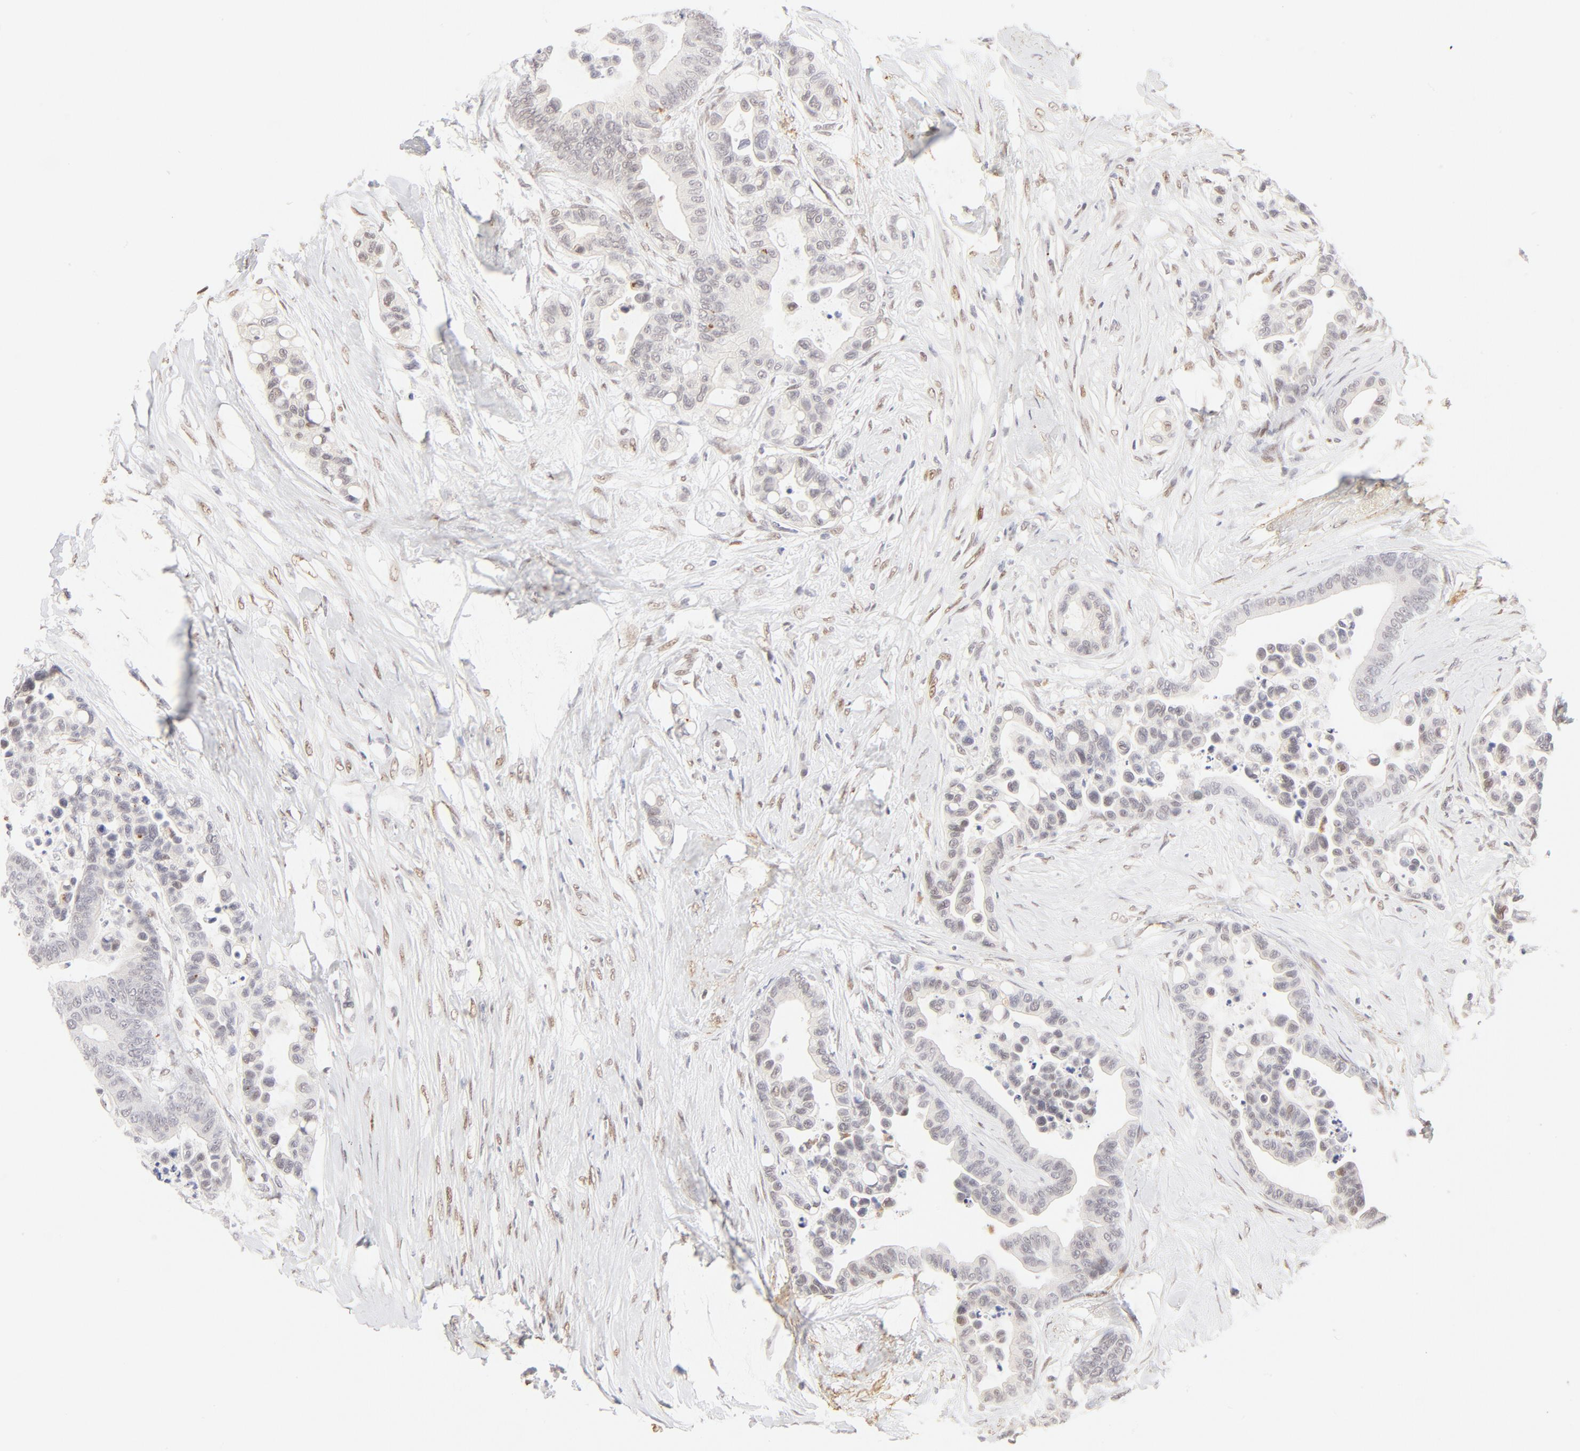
{"staining": {"intensity": "weak", "quantity": "<25%", "location": "nuclear"}, "tissue": "colorectal cancer", "cell_type": "Tumor cells", "image_type": "cancer", "snomed": [{"axis": "morphology", "description": "Adenocarcinoma, NOS"}, {"axis": "topography", "description": "Colon"}], "caption": "High magnification brightfield microscopy of colorectal adenocarcinoma stained with DAB (3,3'-diaminobenzidine) (brown) and counterstained with hematoxylin (blue): tumor cells show no significant positivity. (Brightfield microscopy of DAB (3,3'-diaminobenzidine) IHC at high magnification).", "gene": "PBX1", "patient": {"sex": "male", "age": 82}}